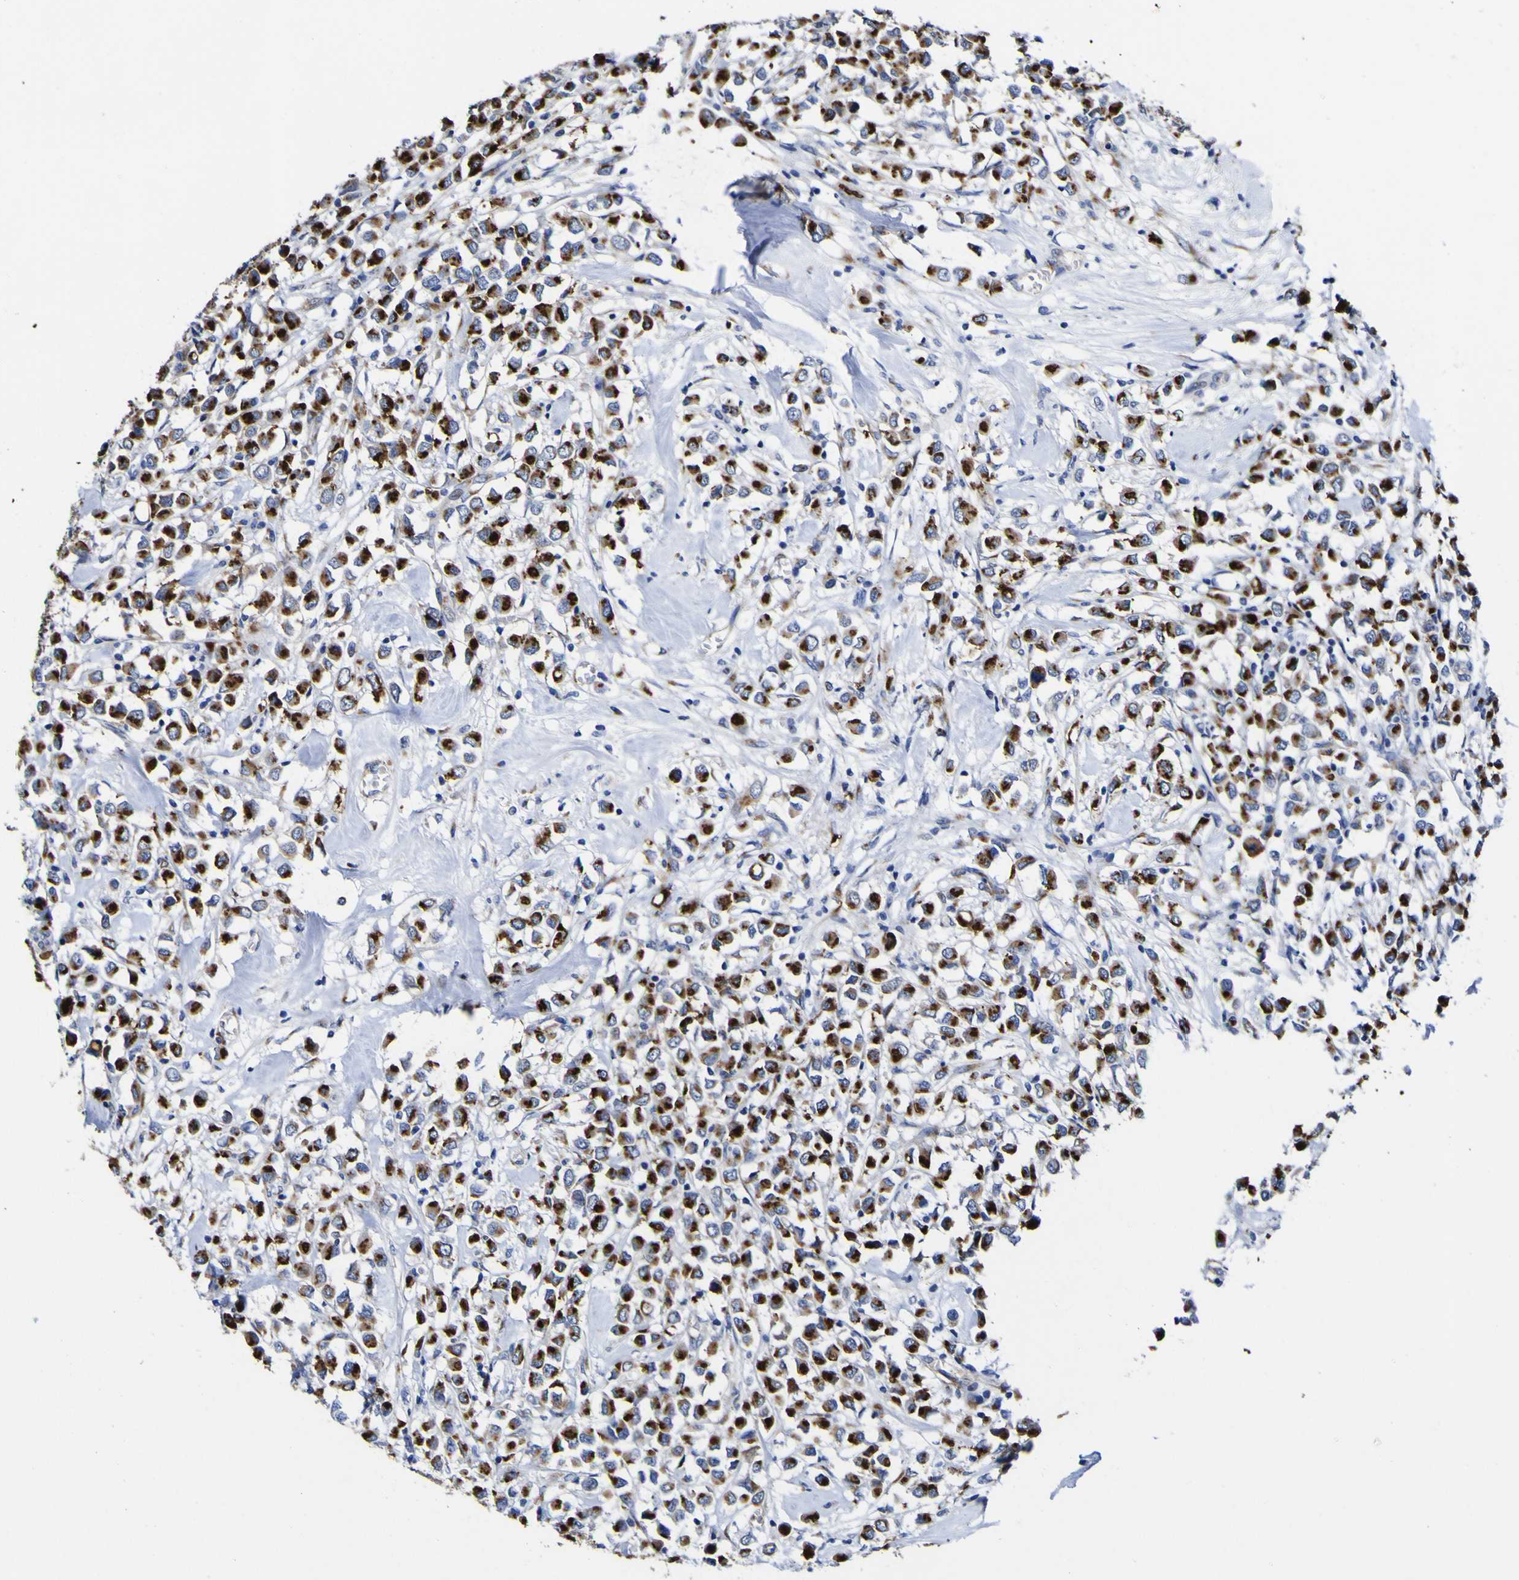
{"staining": {"intensity": "strong", "quantity": ">75%", "location": "cytoplasmic/membranous"}, "tissue": "breast cancer", "cell_type": "Tumor cells", "image_type": "cancer", "snomed": [{"axis": "morphology", "description": "Duct carcinoma"}, {"axis": "topography", "description": "Breast"}], "caption": "Breast cancer (infiltrating ductal carcinoma) was stained to show a protein in brown. There is high levels of strong cytoplasmic/membranous expression in approximately >75% of tumor cells.", "gene": "GOLM1", "patient": {"sex": "female", "age": 61}}